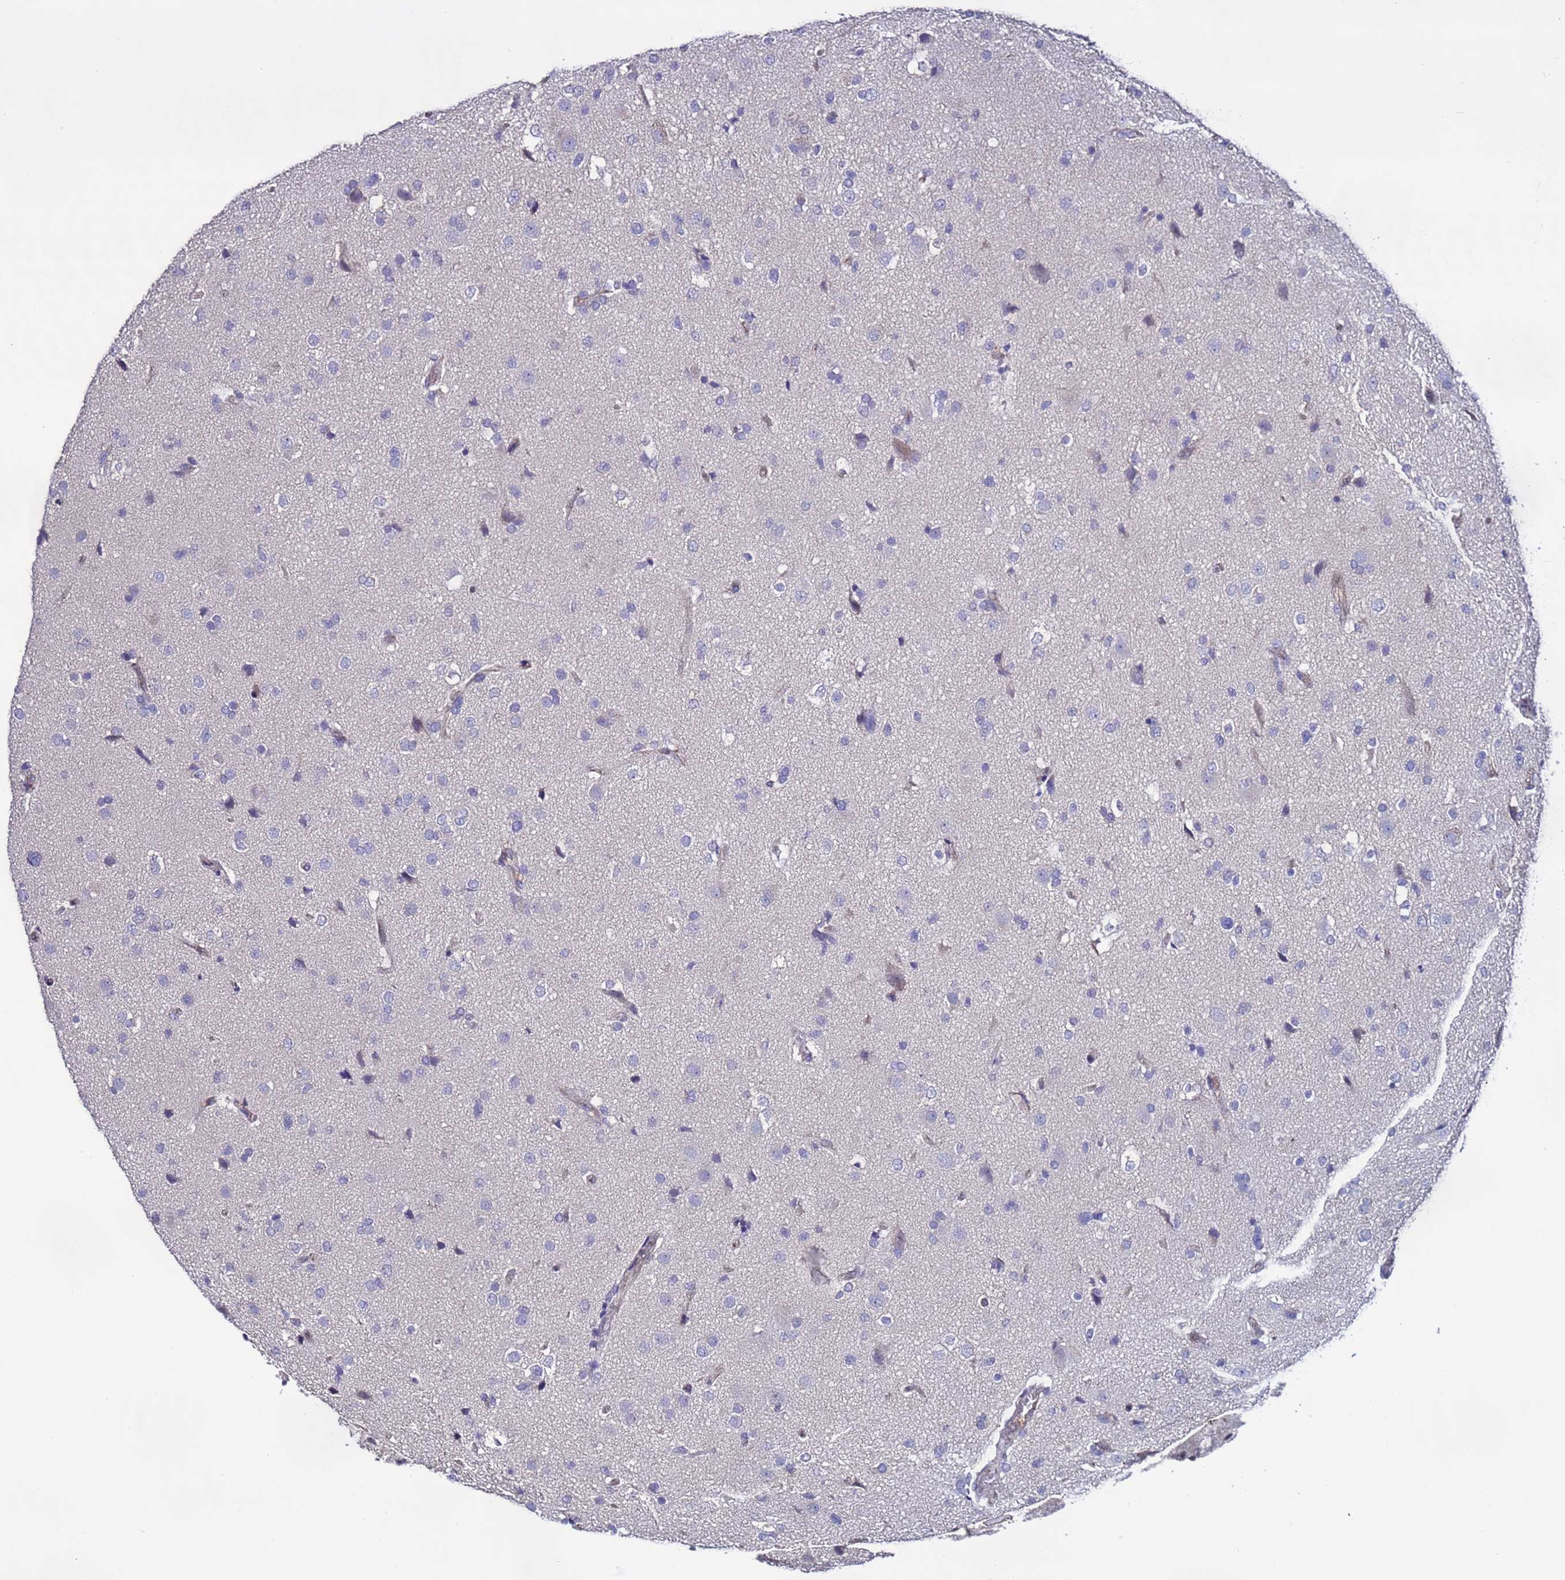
{"staining": {"intensity": "negative", "quantity": "none", "location": "none"}, "tissue": "glioma", "cell_type": "Tumor cells", "image_type": "cancer", "snomed": [{"axis": "morphology", "description": "Glioma, malignant, High grade"}, {"axis": "topography", "description": "Brain"}], "caption": "Immunohistochemistry (IHC) photomicrograph of neoplastic tissue: malignant high-grade glioma stained with DAB demonstrates no significant protein staining in tumor cells.", "gene": "TENM3", "patient": {"sex": "male", "age": 33}}